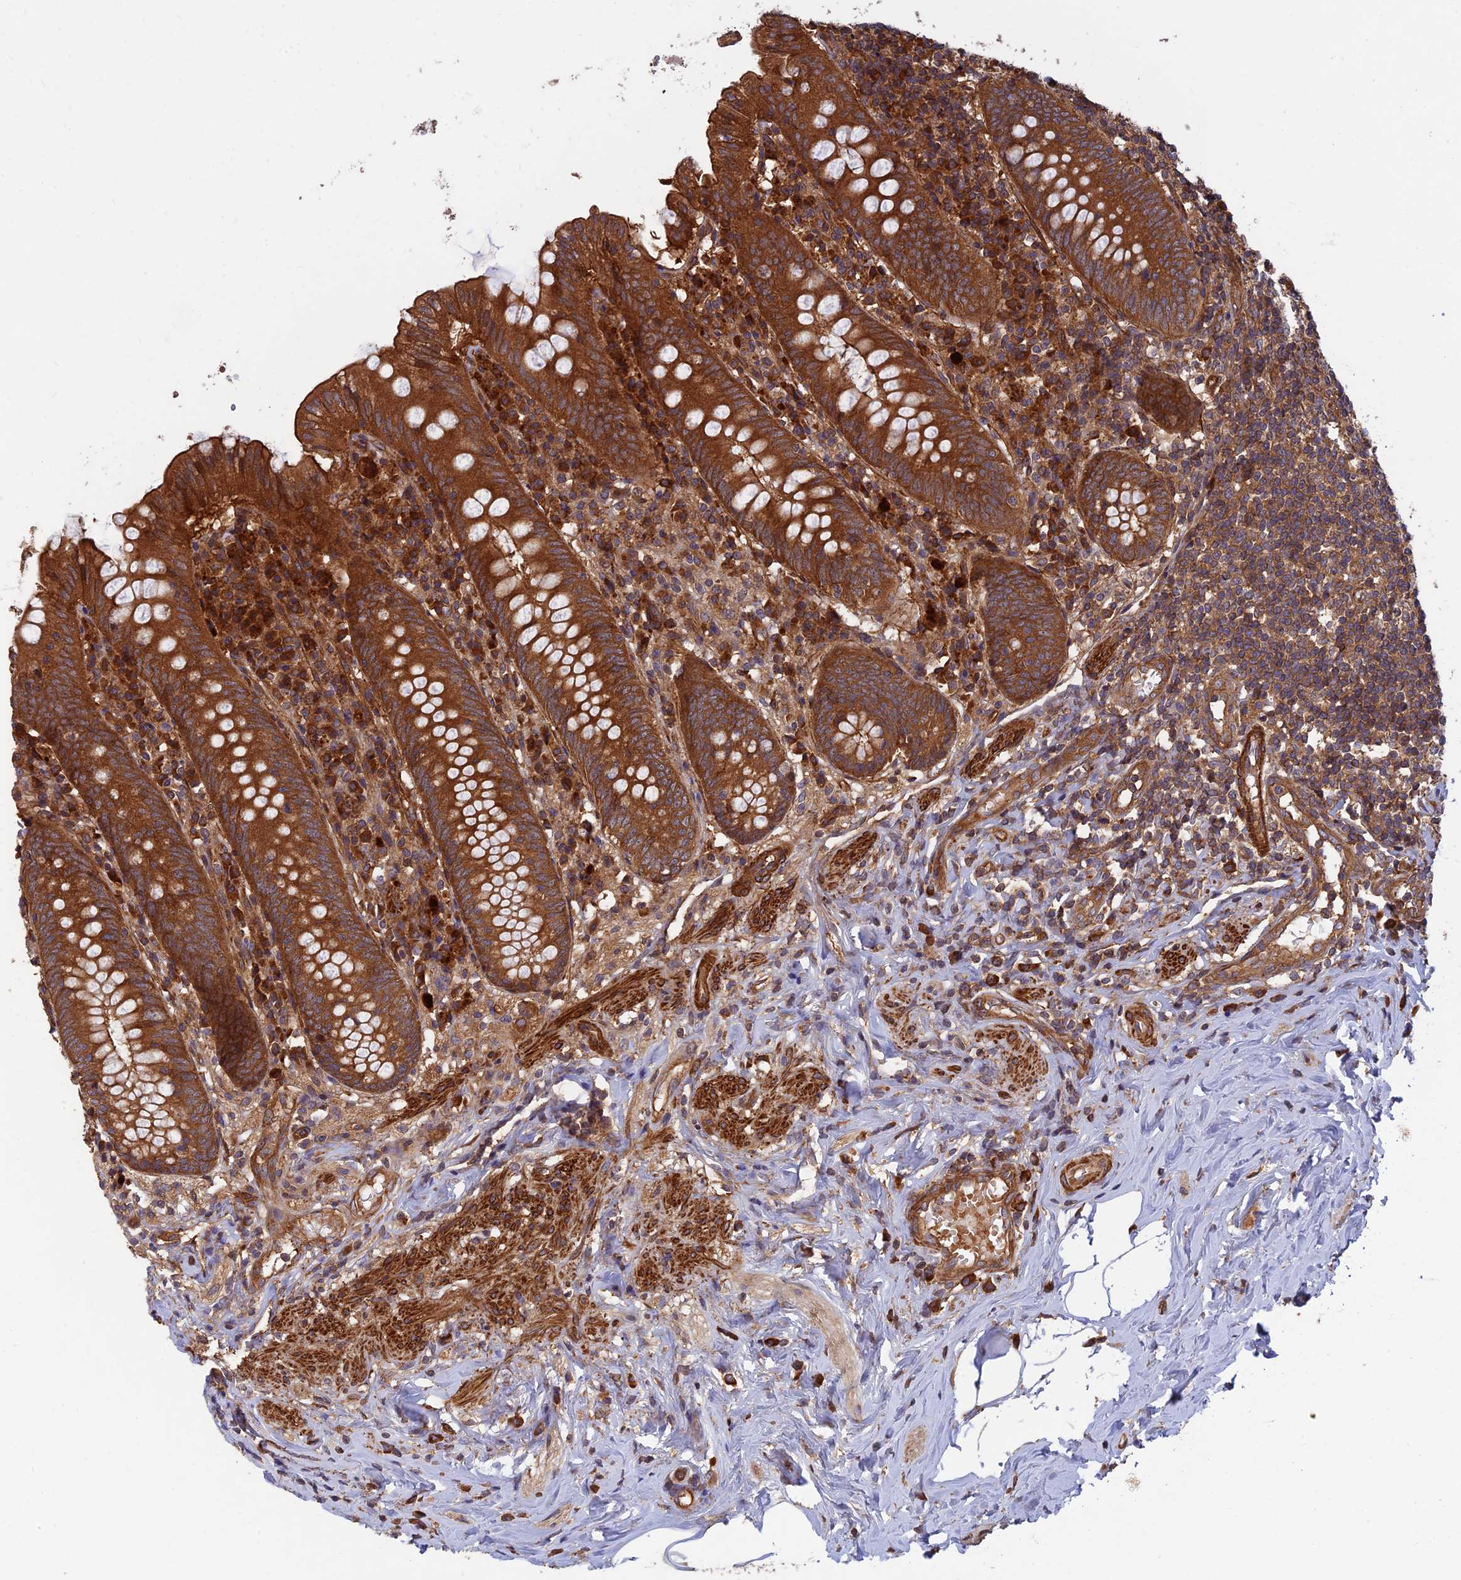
{"staining": {"intensity": "strong", "quantity": ">75%", "location": "cytoplasmic/membranous"}, "tissue": "appendix", "cell_type": "Glandular cells", "image_type": "normal", "snomed": [{"axis": "morphology", "description": "Normal tissue, NOS"}, {"axis": "topography", "description": "Appendix"}], "caption": "Normal appendix was stained to show a protein in brown. There is high levels of strong cytoplasmic/membranous staining in approximately >75% of glandular cells.", "gene": "RELCH", "patient": {"sex": "female", "age": 54}}